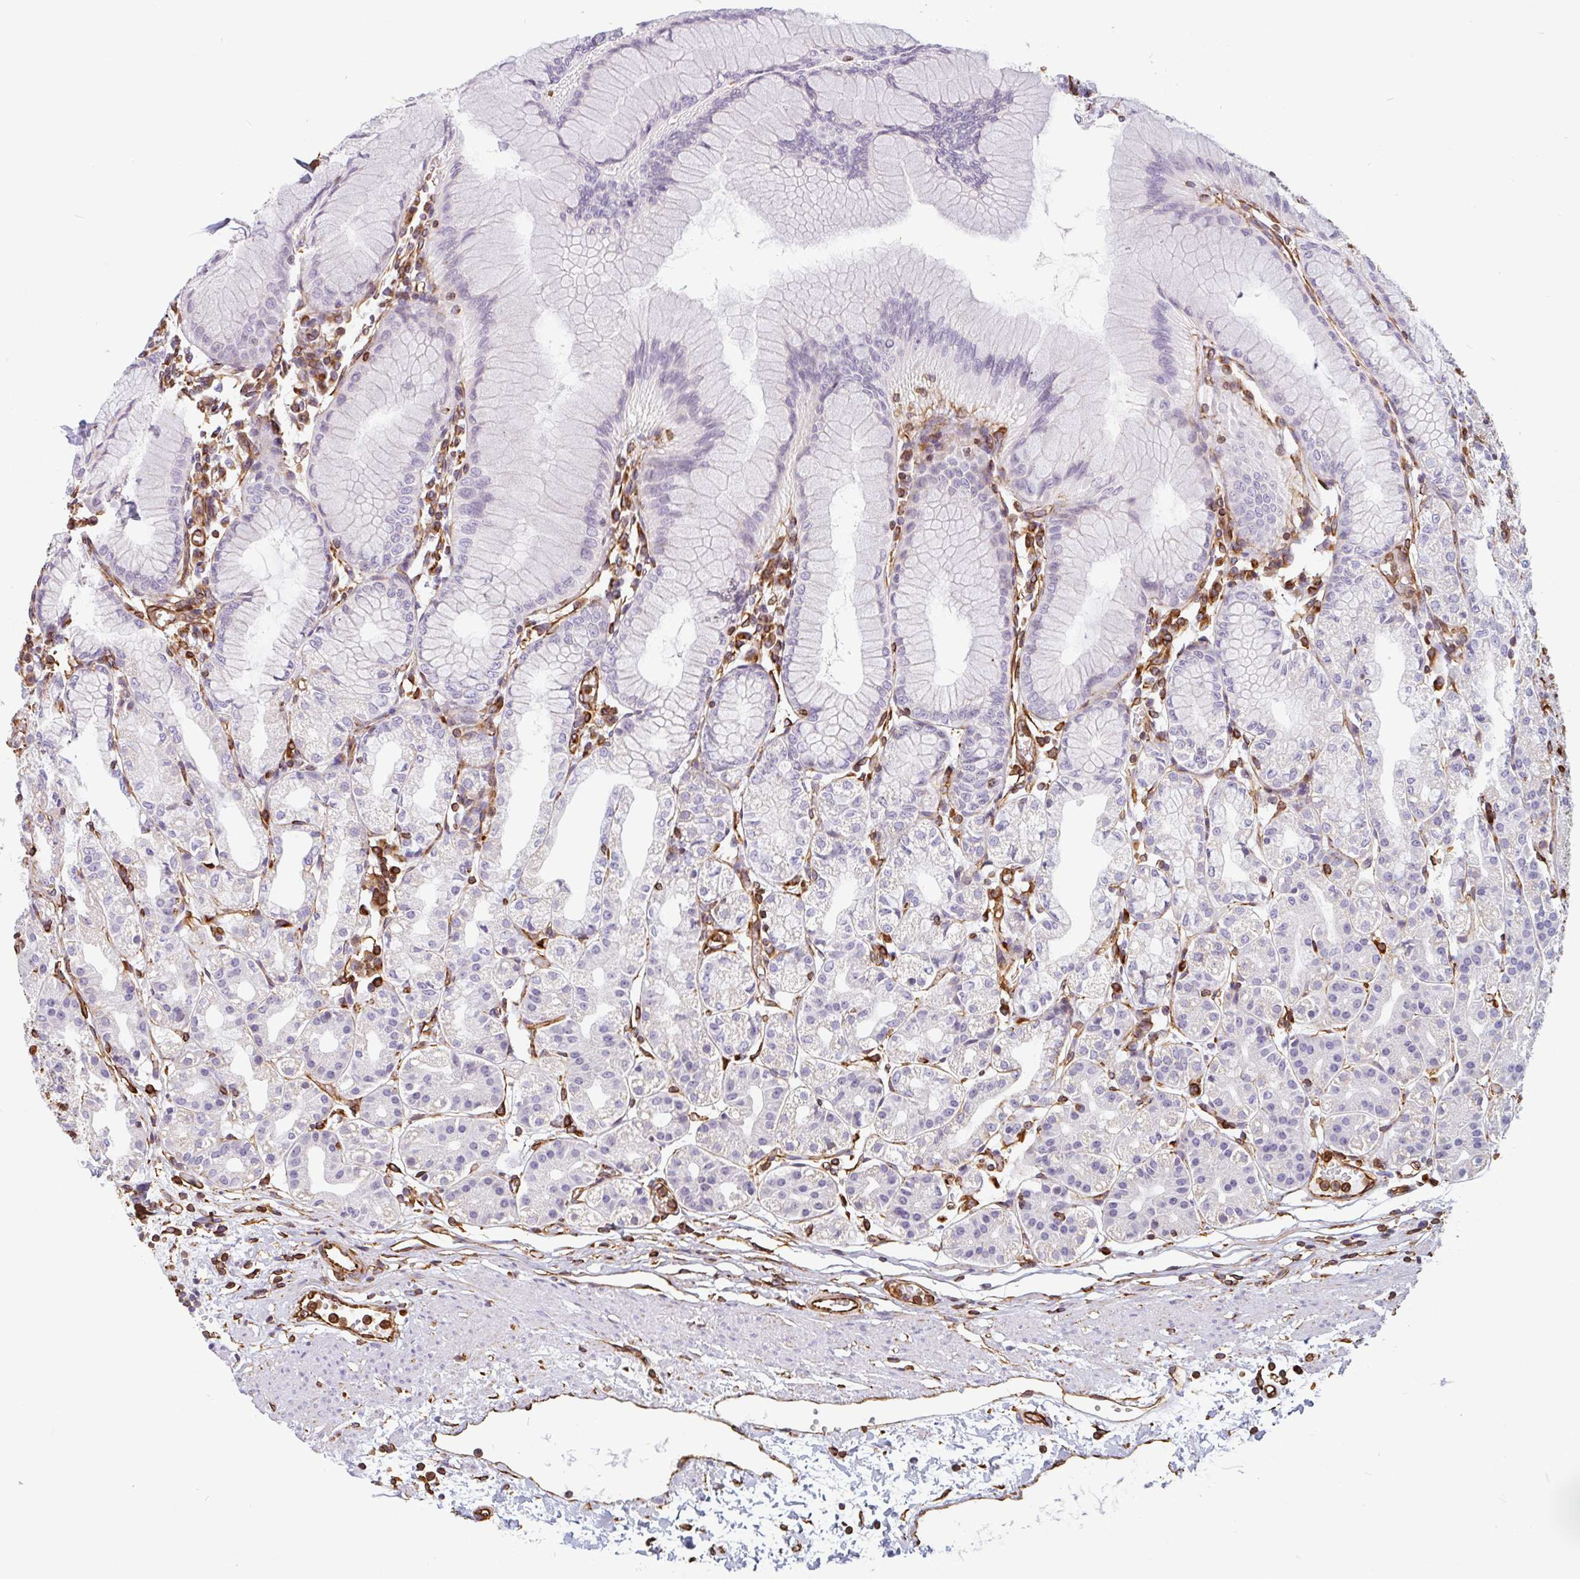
{"staining": {"intensity": "negative", "quantity": "none", "location": "none"}, "tissue": "stomach", "cell_type": "Glandular cells", "image_type": "normal", "snomed": [{"axis": "morphology", "description": "Normal tissue, NOS"}, {"axis": "topography", "description": "Stomach"}], "caption": "Immunohistochemical staining of benign stomach reveals no significant expression in glandular cells. (DAB immunohistochemistry (IHC) visualized using brightfield microscopy, high magnification).", "gene": "PPFIA1", "patient": {"sex": "female", "age": 57}}